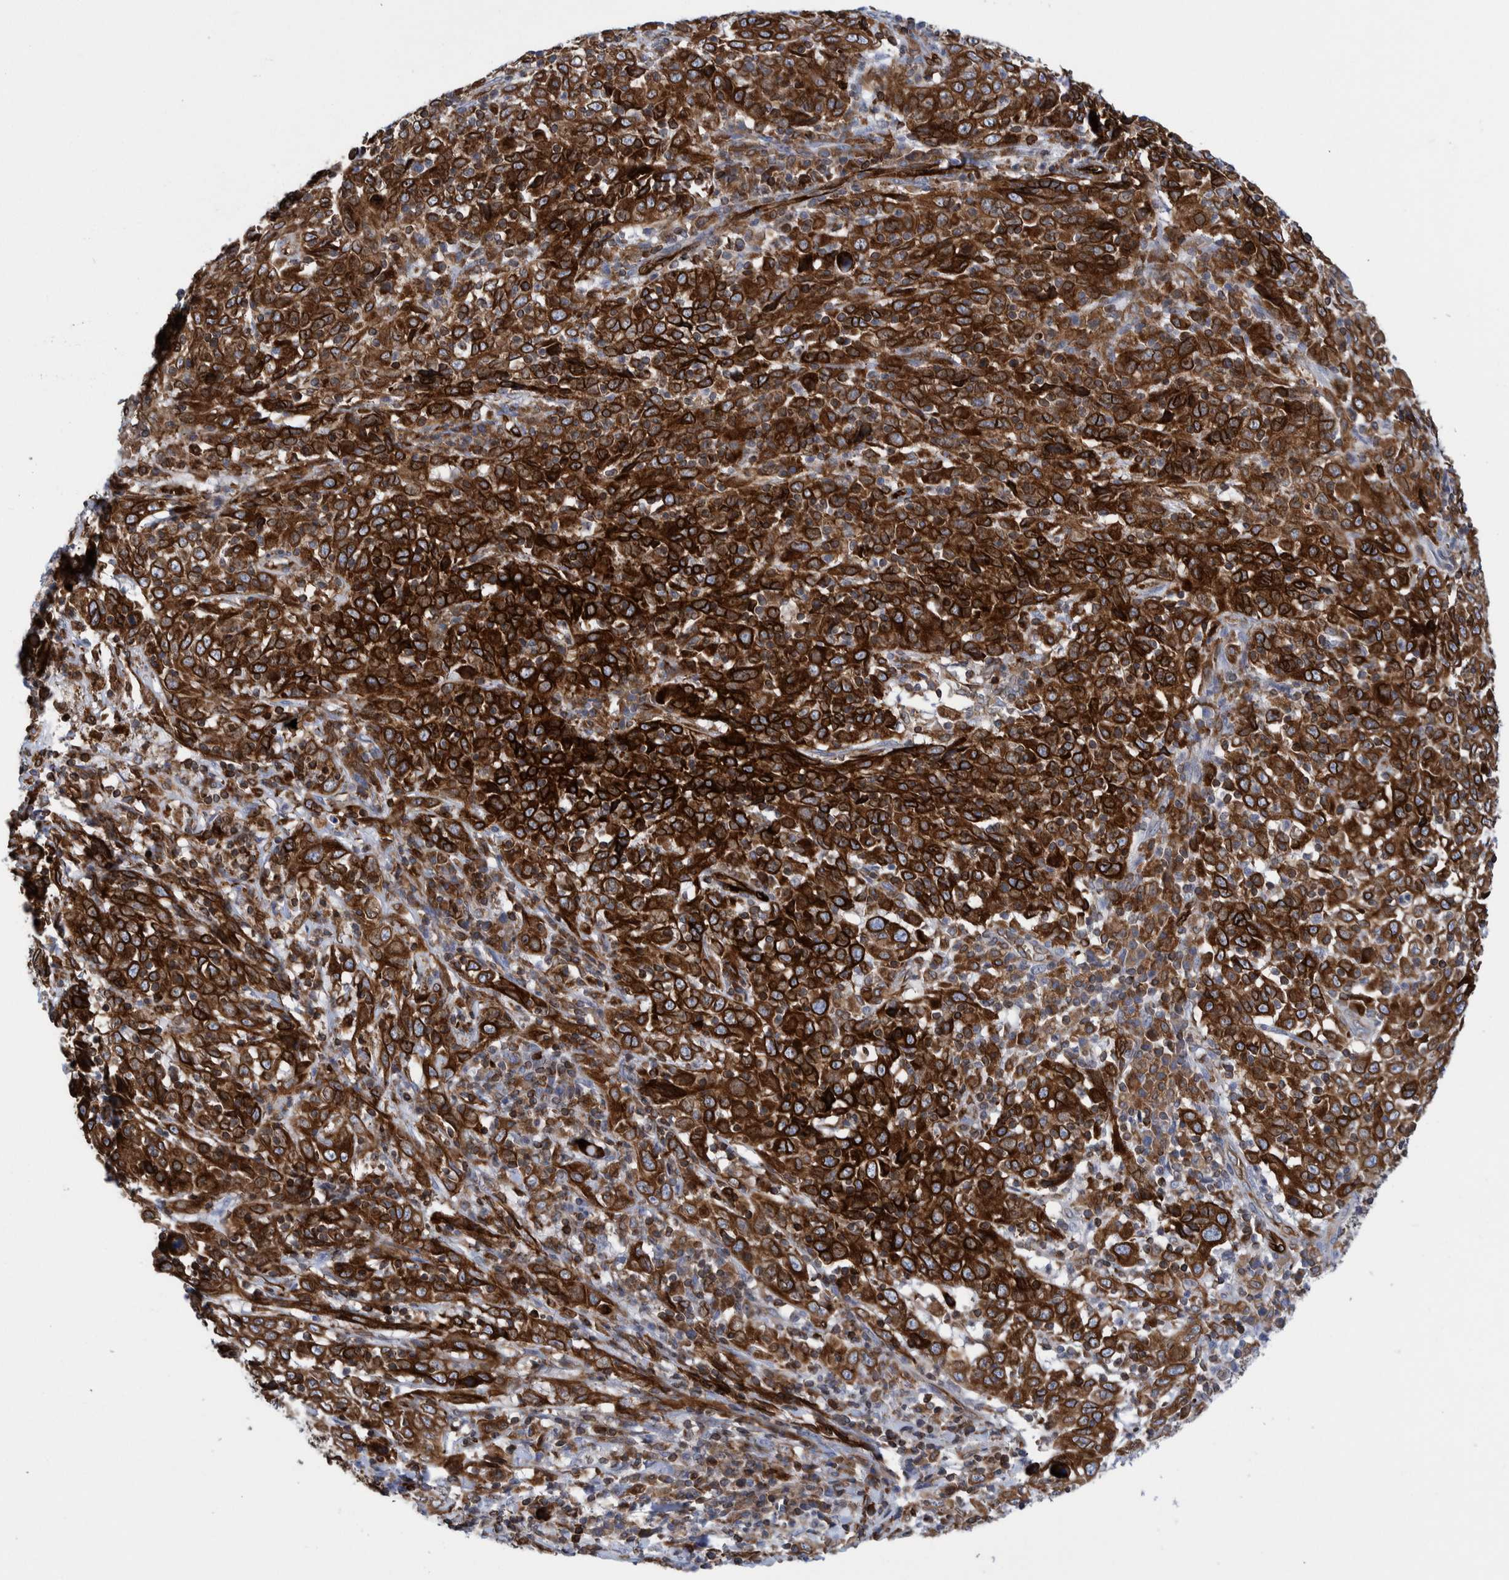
{"staining": {"intensity": "strong", "quantity": ">75%", "location": "cytoplasmic/membranous"}, "tissue": "cervical cancer", "cell_type": "Tumor cells", "image_type": "cancer", "snomed": [{"axis": "morphology", "description": "Squamous cell carcinoma, NOS"}, {"axis": "topography", "description": "Cervix"}], "caption": "Brown immunohistochemical staining in human cervical squamous cell carcinoma exhibits strong cytoplasmic/membranous positivity in about >75% of tumor cells. The protein of interest is stained brown, and the nuclei are stained in blue (DAB IHC with brightfield microscopy, high magnification).", "gene": "THEM6", "patient": {"sex": "female", "age": 46}}